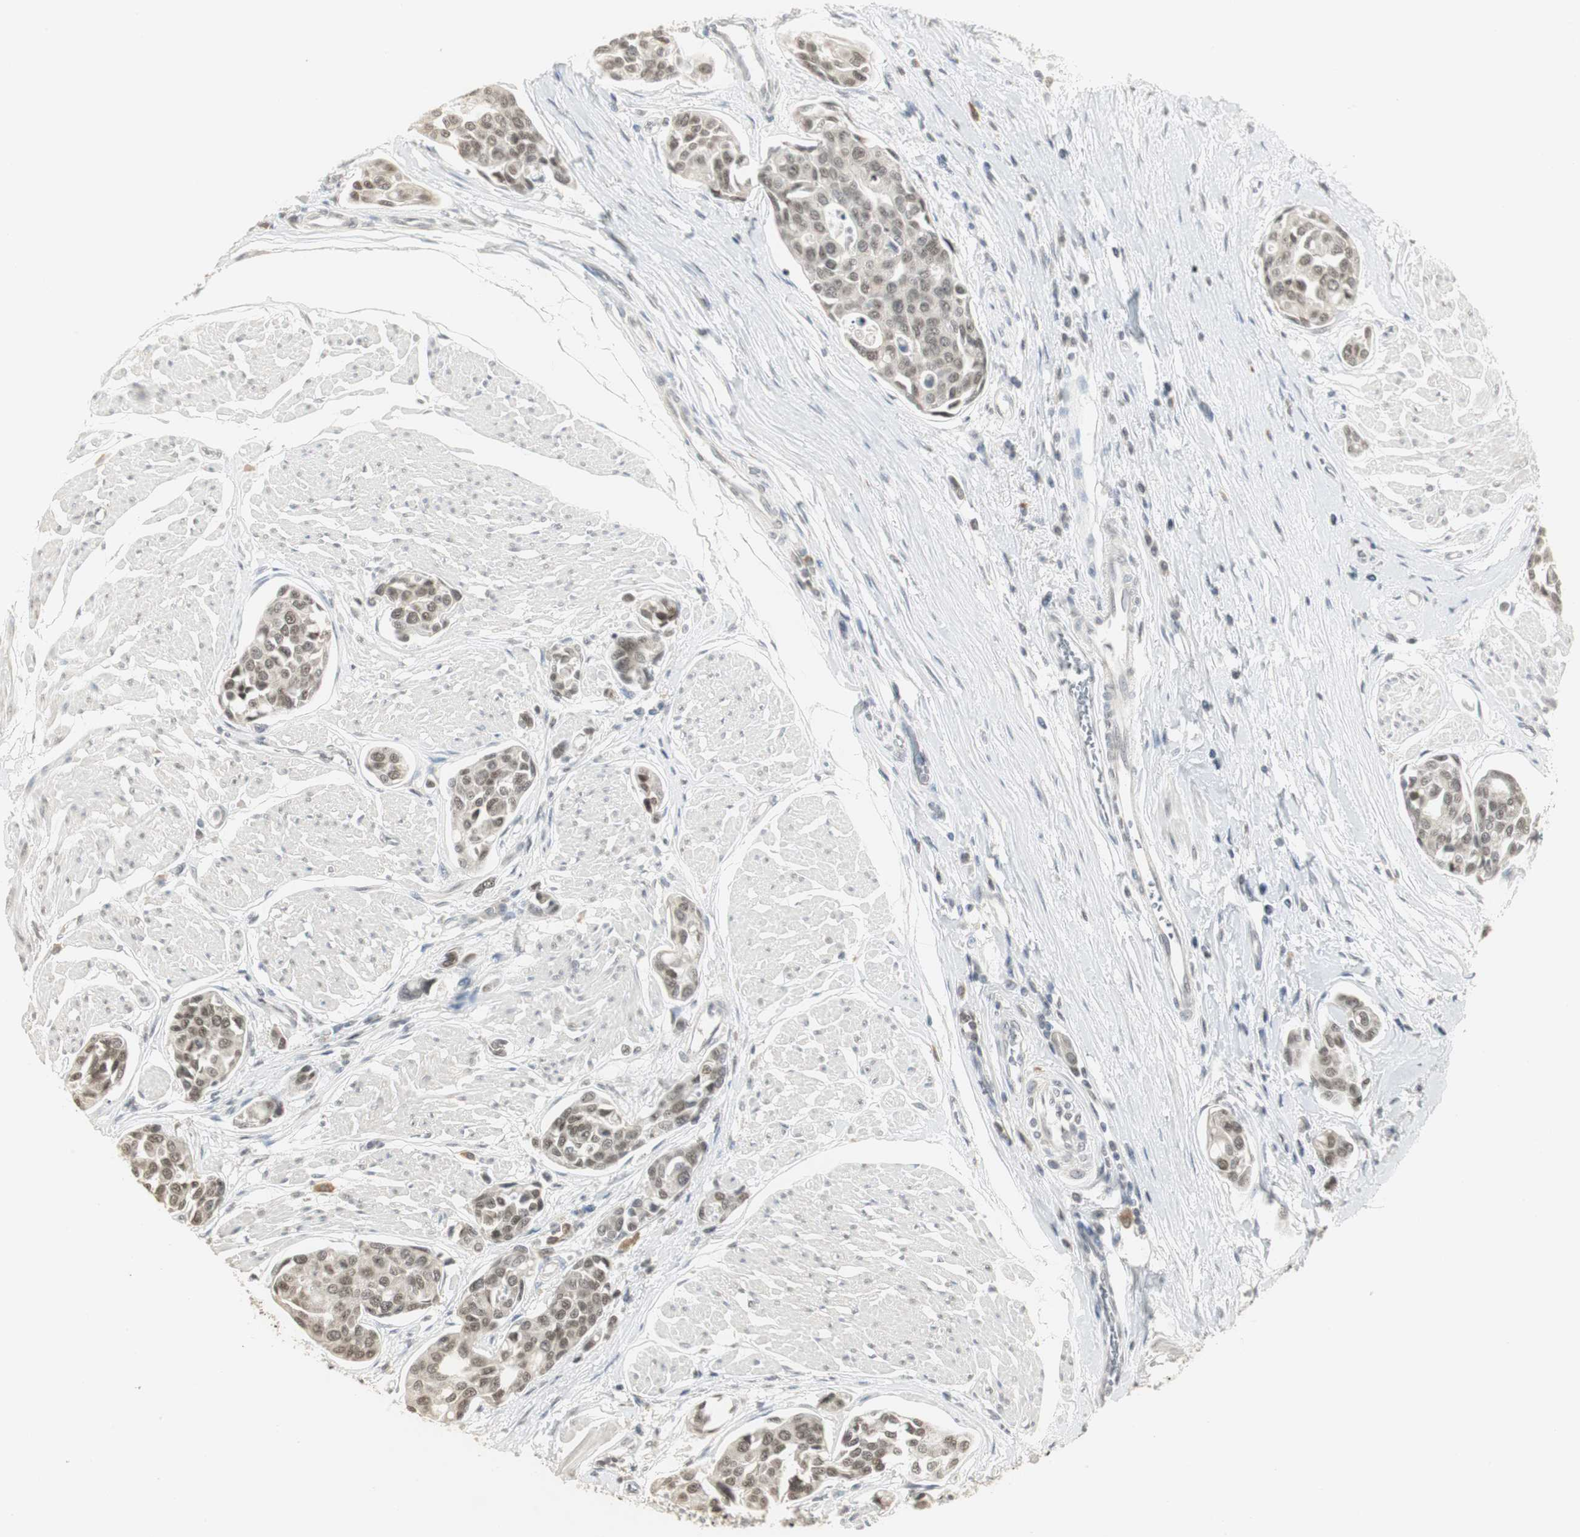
{"staining": {"intensity": "weak", "quantity": "<25%", "location": "nuclear"}, "tissue": "urothelial cancer", "cell_type": "Tumor cells", "image_type": "cancer", "snomed": [{"axis": "morphology", "description": "Urothelial carcinoma, High grade"}, {"axis": "topography", "description": "Urinary bladder"}], "caption": "DAB immunohistochemical staining of urothelial carcinoma (high-grade) reveals no significant positivity in tumor cells.", "gene": "ELOA", "patient": {"sex": "male", "age": 78}}